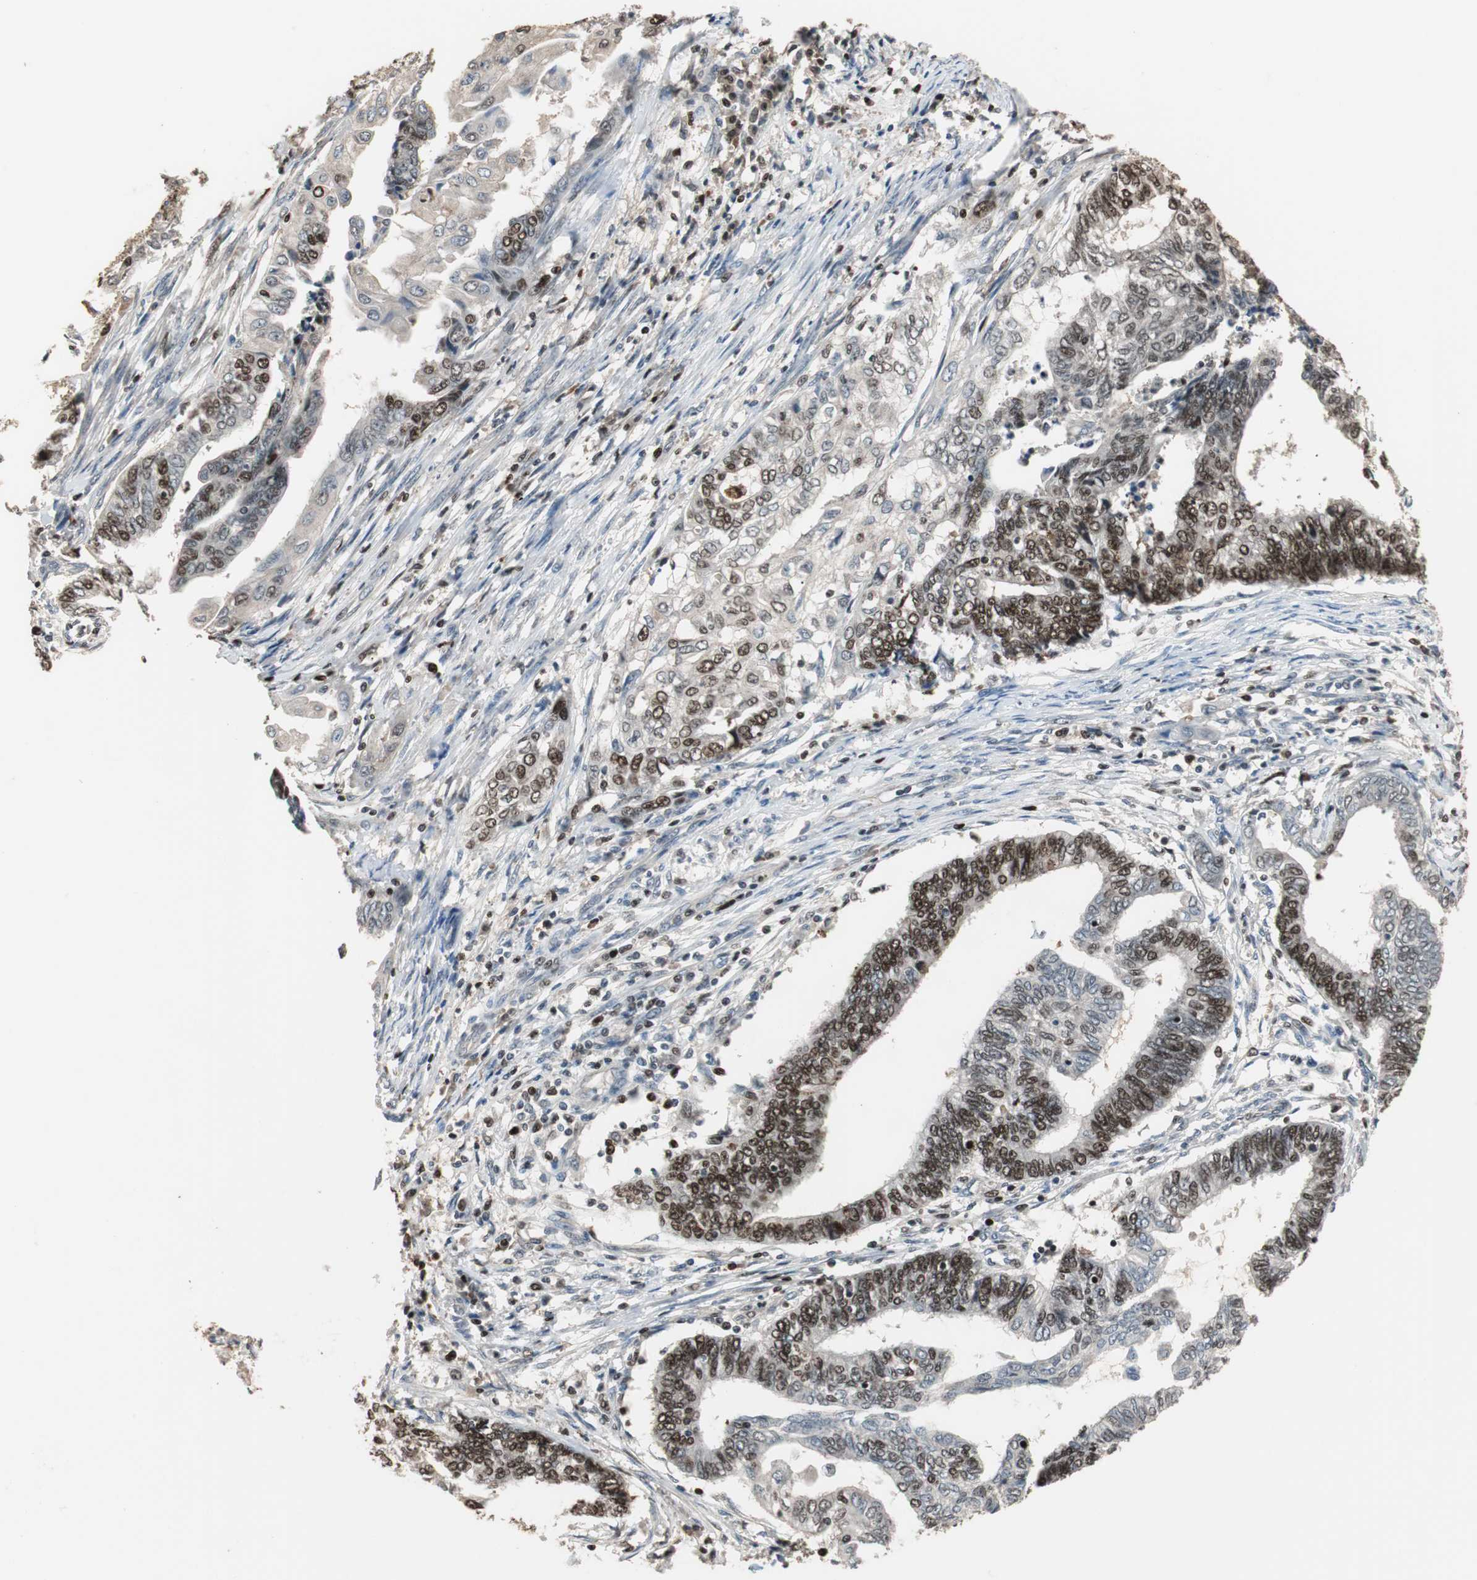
{"staining": {"intensity": "moderate", "quantity": "25%-75%", "location": "nuclear"}, "tissue": "endometrial cancer", "cell_type": "Tumor cells", "image_type": "cancer", "snomed": [{"axis": "morphology", "description": "Adenocarcinoma, NOS"}, {"axis": "topography", "description": "Uterus"}, {"axis": "topography", "description": "Endometrium"}], "caption": "An immunohistochemistry (IHC) micrograph of neoplastic tissue is shown. Protein staining in brown highlights moderate nuclear positivity in adenocarcinoma (endometrial) within tumor cells.", "gene": "FEN1", "patient": {"sex": "female", "age": 70}}